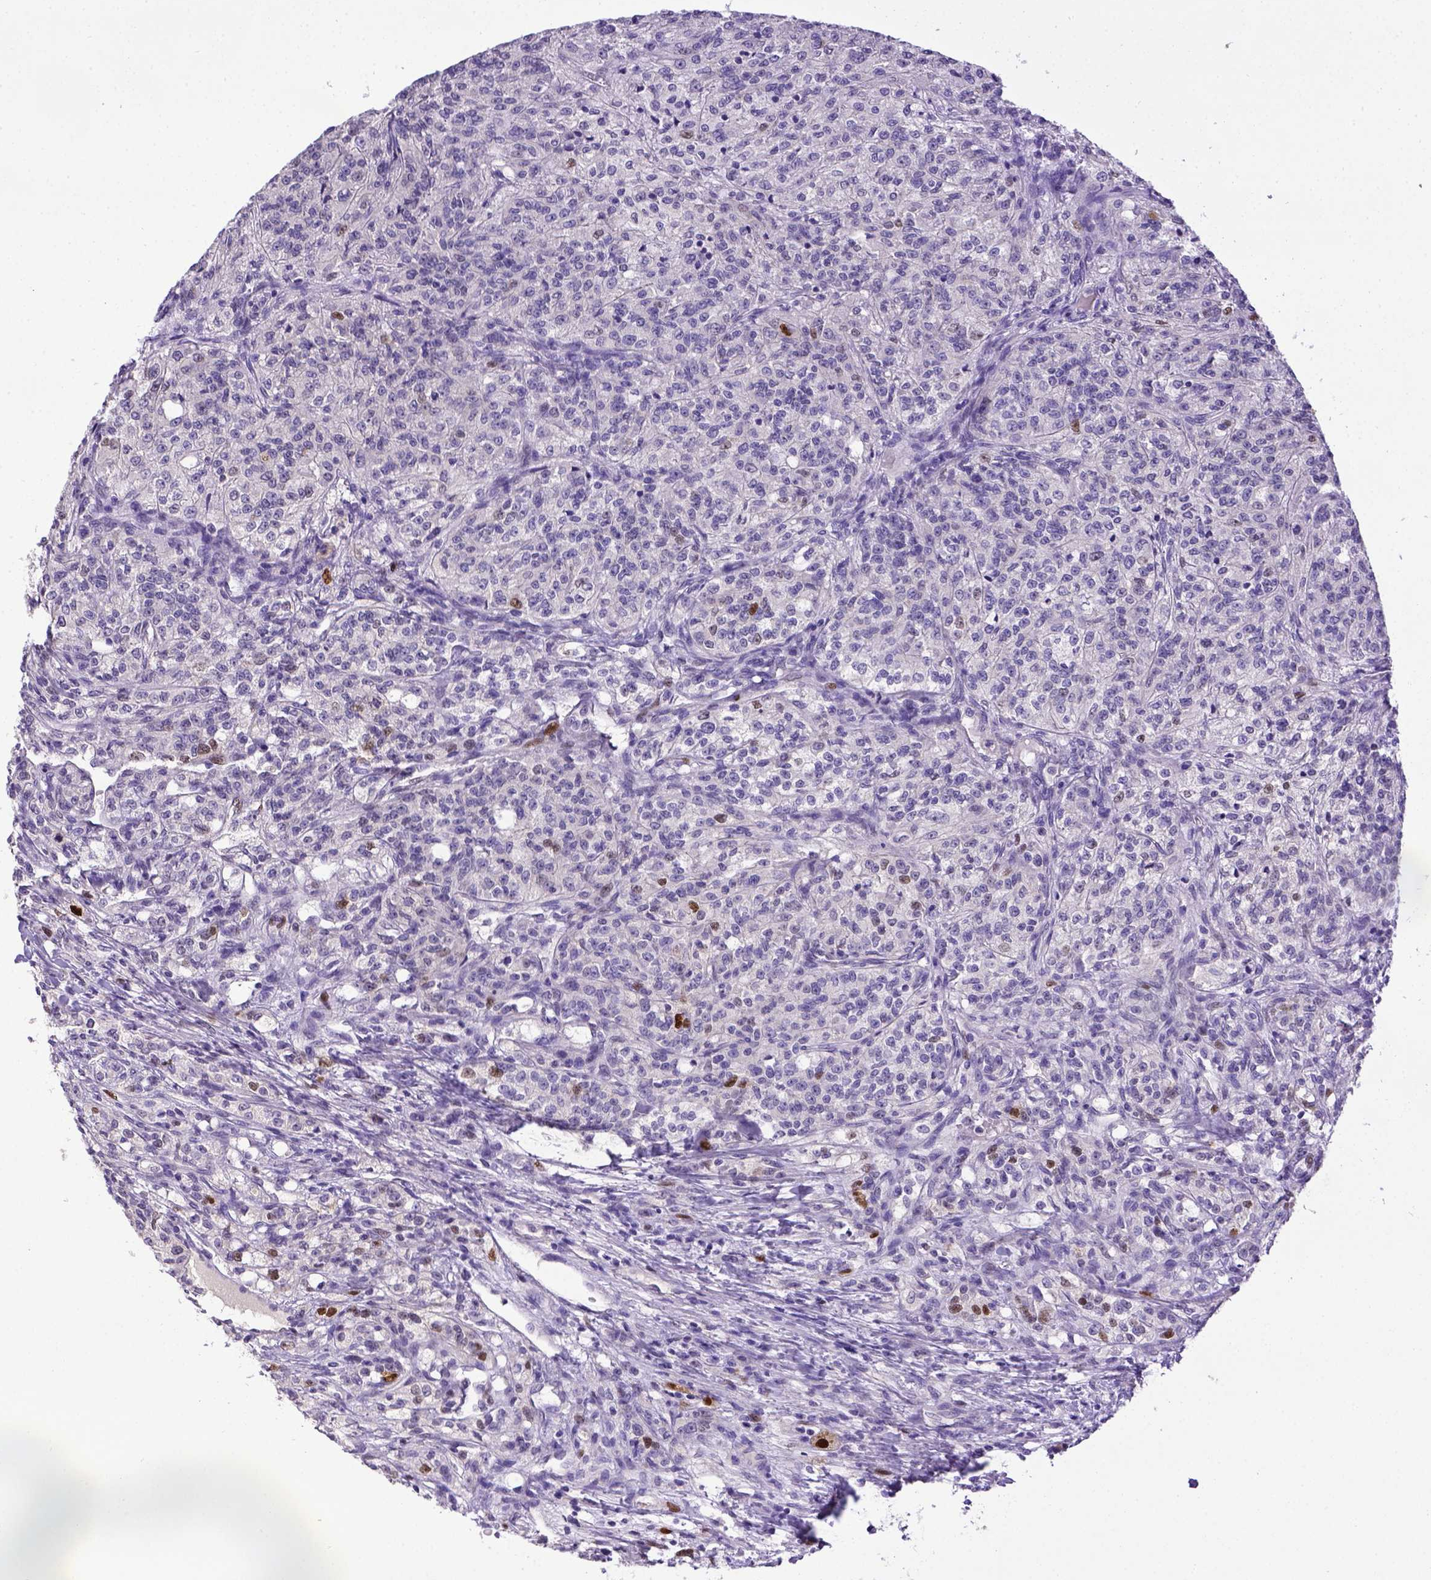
{"staining": {"intensity": "moderate", "quantity": "<25%", "location": "nuclear"}, "tissue": "renal cancer", "cell_type": "Tumor cells", "image_type": "cancer", "snomed": [{"axis": "morphology", "description": "Adenocarcinoma, NOS"}, {"axis": "topography", "description": "Kidney"}], "caption": "A high-resolution image shows immunohistochemistry staining of renal adenocarcinoma, which displays moderate nuclear positivity in about <25% of tumor cells.", "gene": "CDKN1A", "patient": {"sex": "female", "age": 63}}